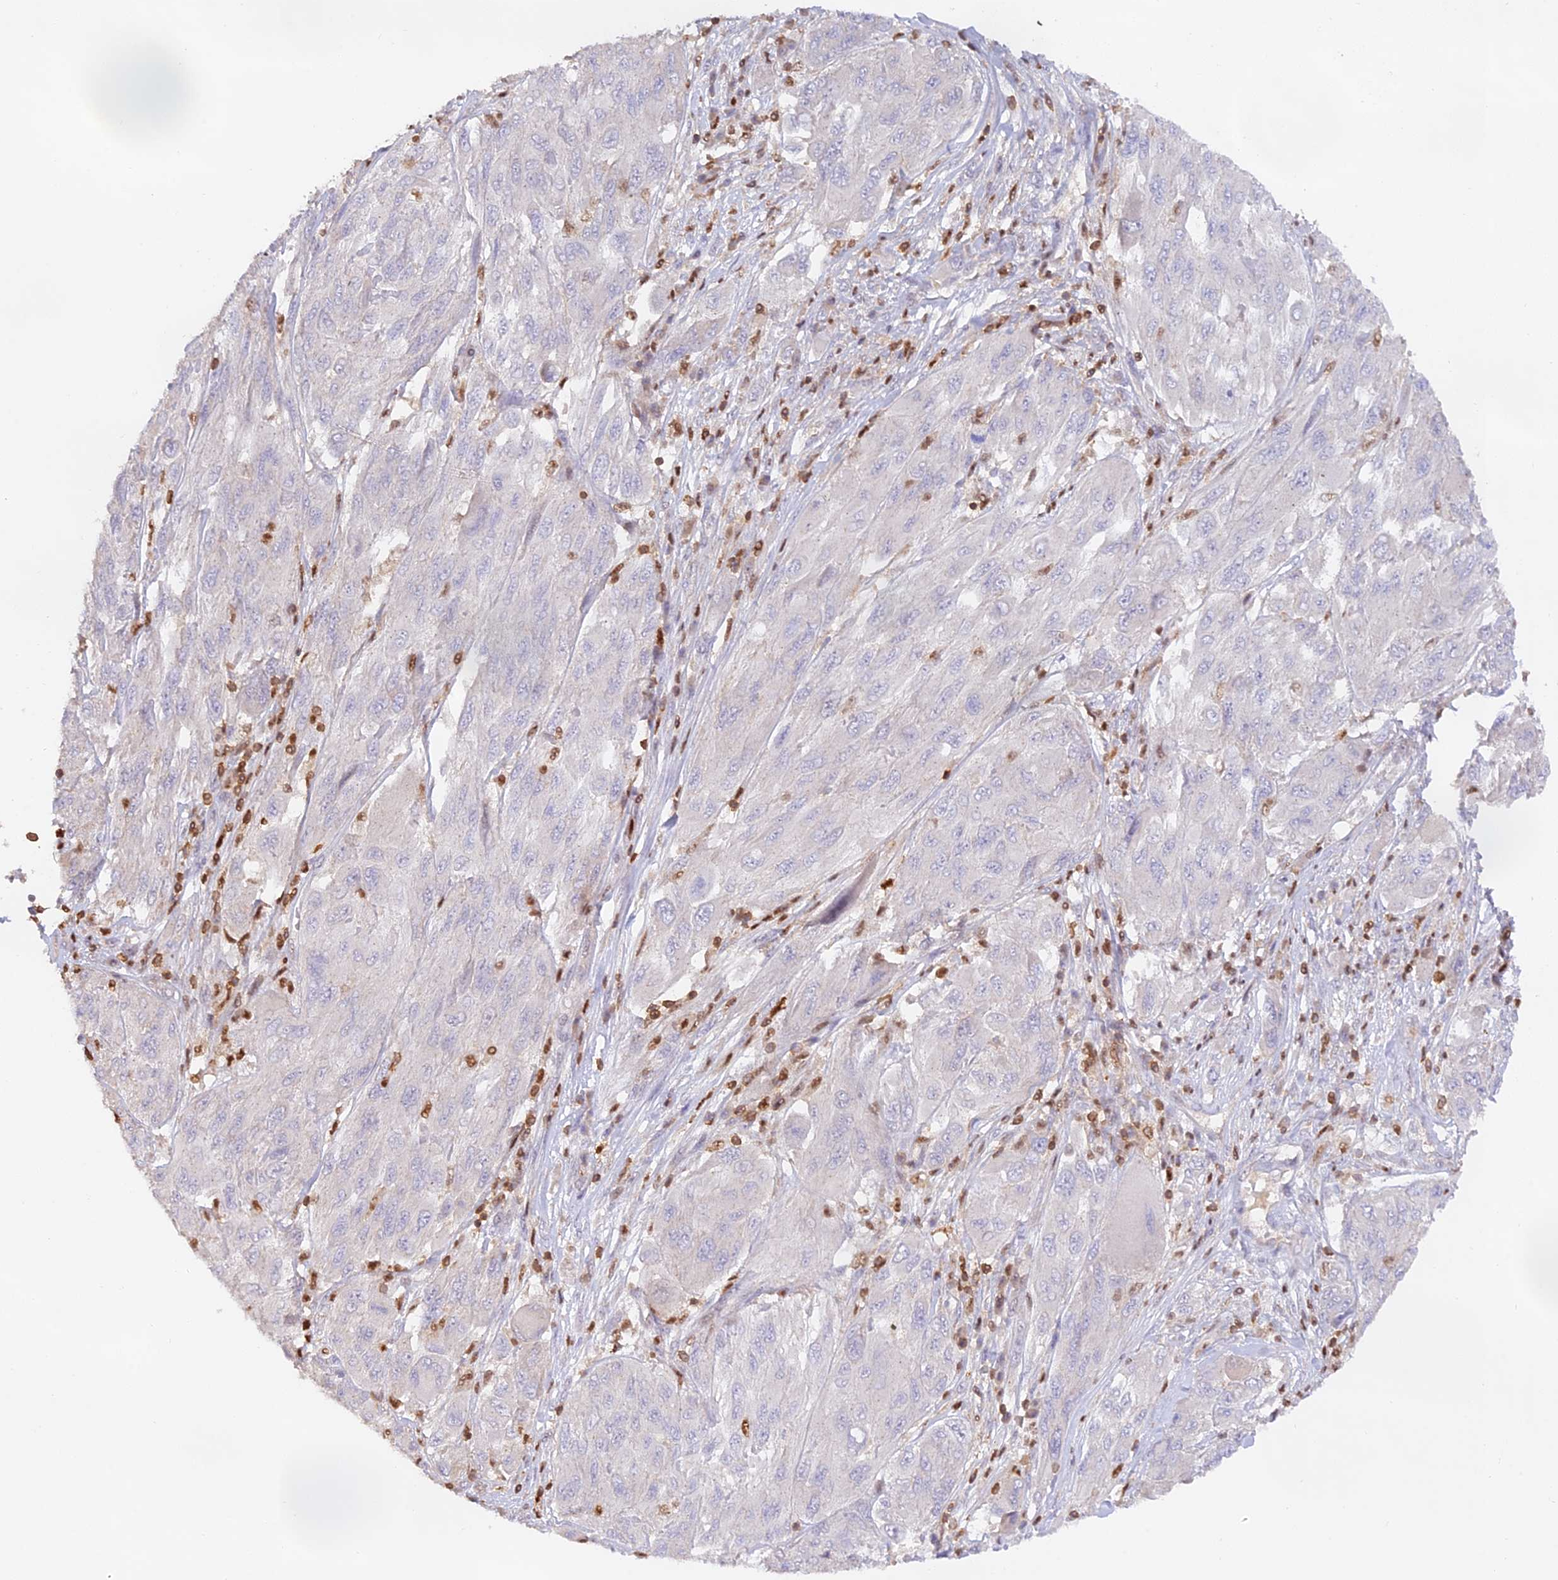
{"staining": {"intensity": "negative", "quantity": "none", "location": "none"}, "tissue": "melanoma", "cell_type": "Tumor cells", "image_type": "cancer", "snomed": [{"axis": "morphology", "description": "Malignant melanoma, NOS"}, {"axis": "topography", "description": "Skin"}], "caption": "A photomicrograph of malignant melanoma stained for a protein shows no brown staining in tumor cells.", "gene": "DENND1C", "patient": {"sex": "female", "age": 91}}